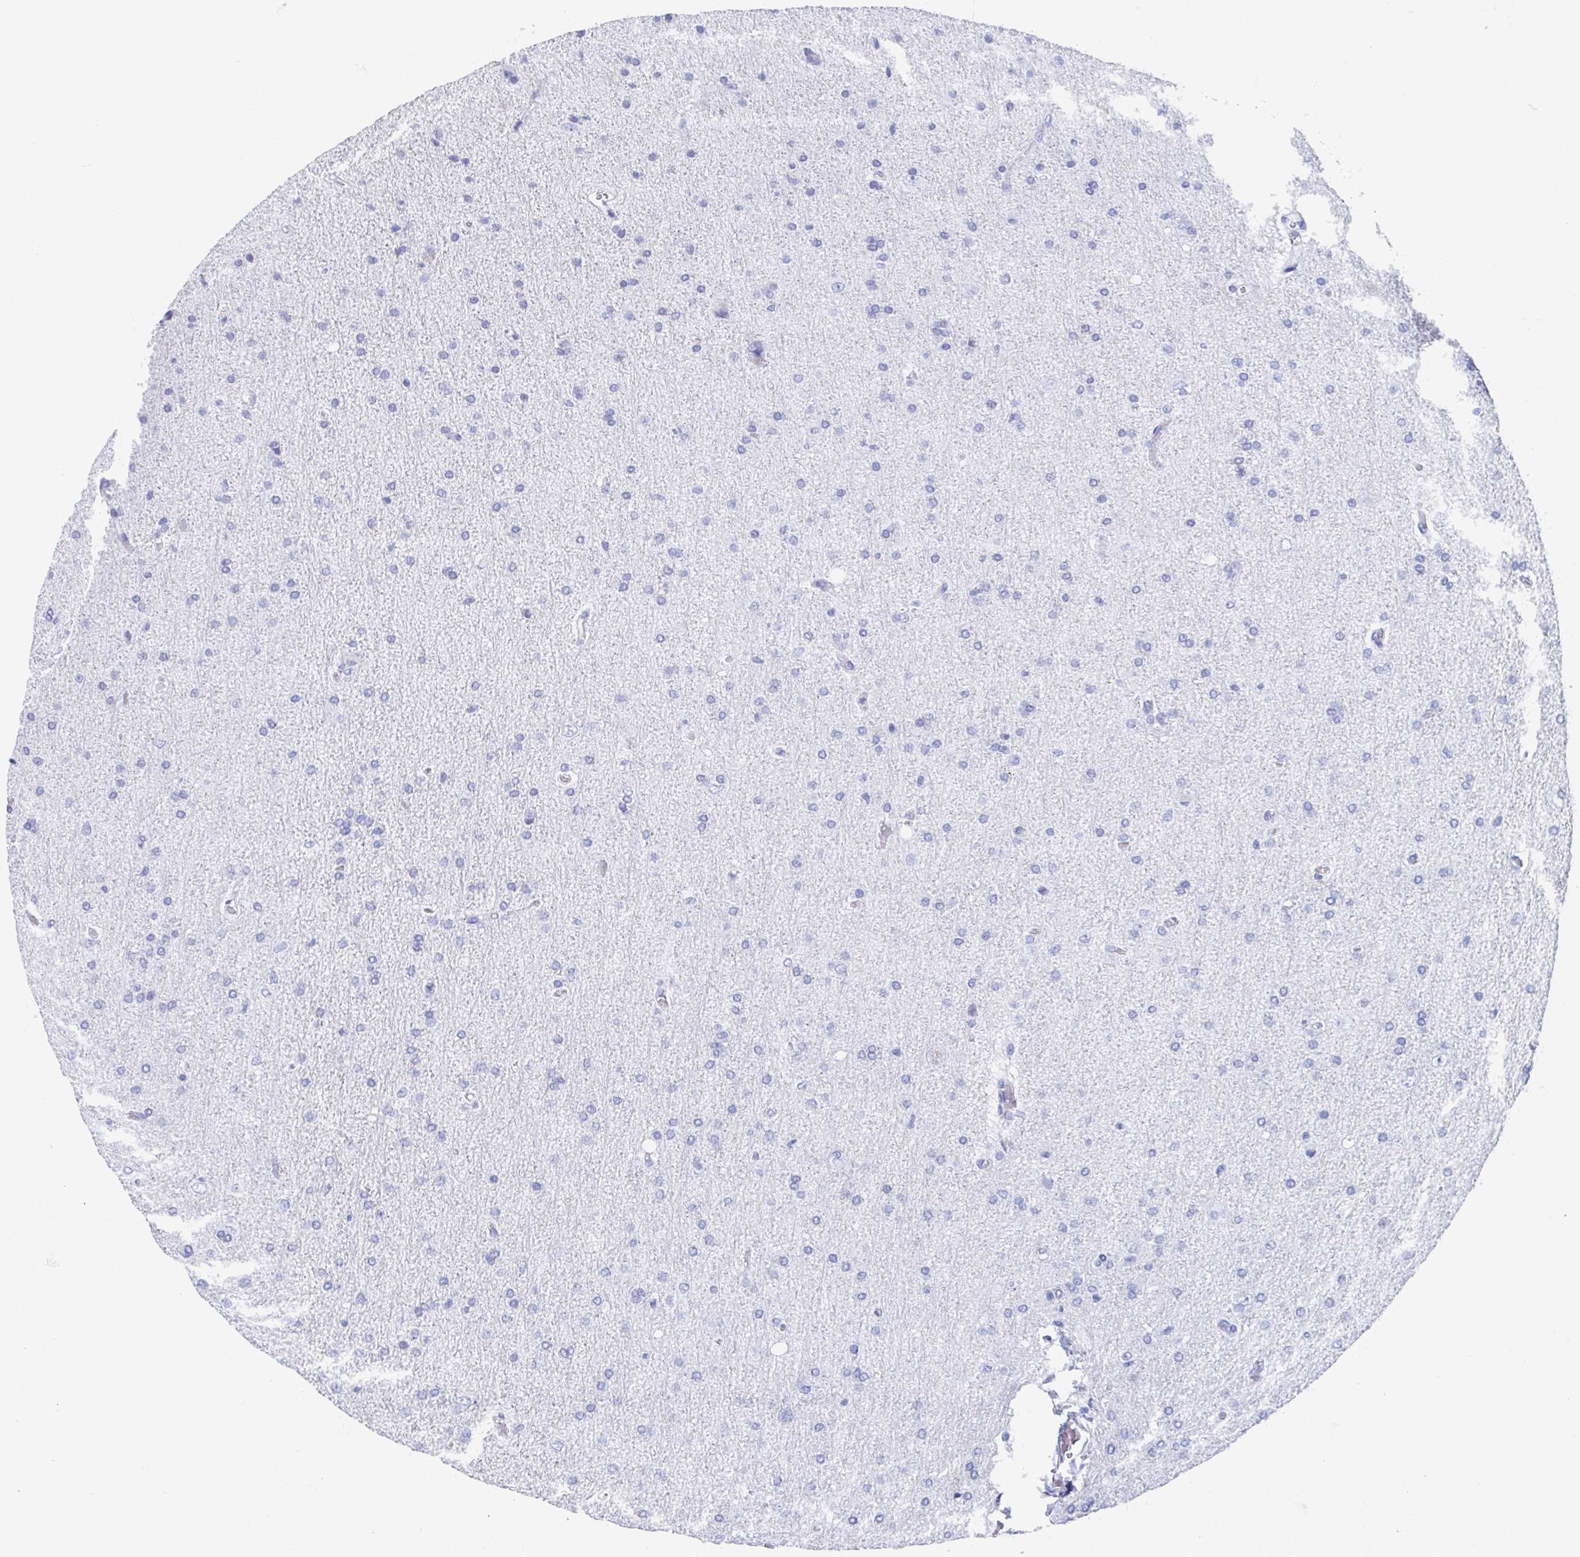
{"staining": {"intensity": "negative", "quantity": "none", "location": "none"}, "tissue": "glioma", "cell_type": "Tumor cells", "image_type": "cancer", "snomed": [{"axis": "morphology", "description": "Glioma, malignant, High grade"}, {"axis": "topography", "description": "Cerebral cortex"}], "caption": "The histopathology image exhibits no staining of tumor cells in glioma. Brightfield microscopy of IHC stained with DAB (3,3'-diaminobenzidine) (brown) and hematoxylin (blue), captured at high magnification.", "gene": "HDGFL1", "patient": {"sex": "male", "age": 70}}